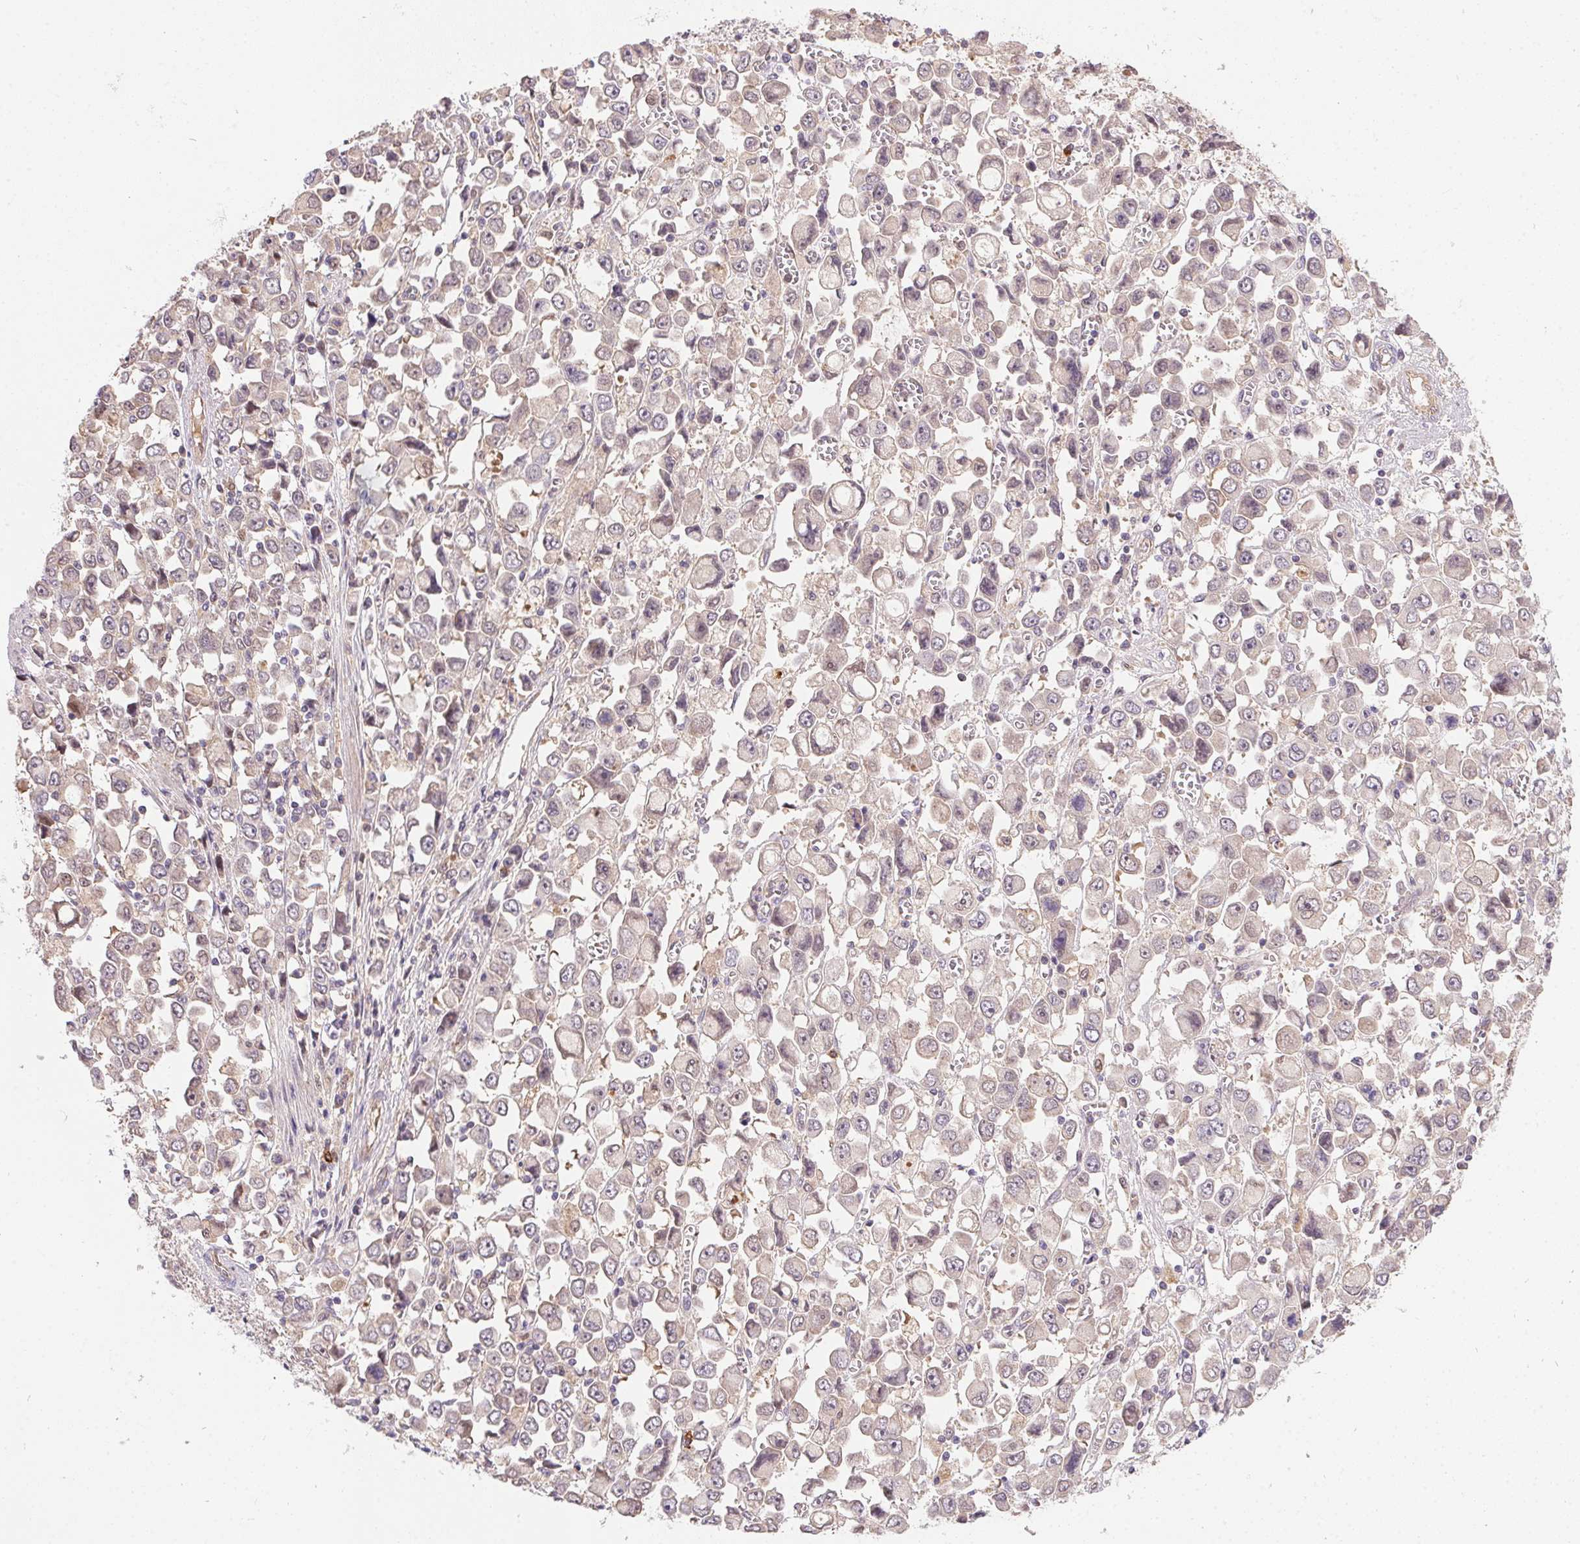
{"staining": {"intensity": "negative", "quantity": "none", "location": "none"}, "tissue": "stomach cancer", "cell_type": "Tumor cells", "image_type": "cancer", "snomed": [{"axis": "morphology", "description": "Adenocarcinoma, NOS"}, {"axis": "topography", "description": "Stomach, upper"}], "caption": "Immunohistochemistry (IHC) image of adenocarcinoma (stomach) stained for a protein (brown), which displays no staining in tumor cells.", "gene": "NUDT16", "patient": {"sex": "male", "age": 70}}